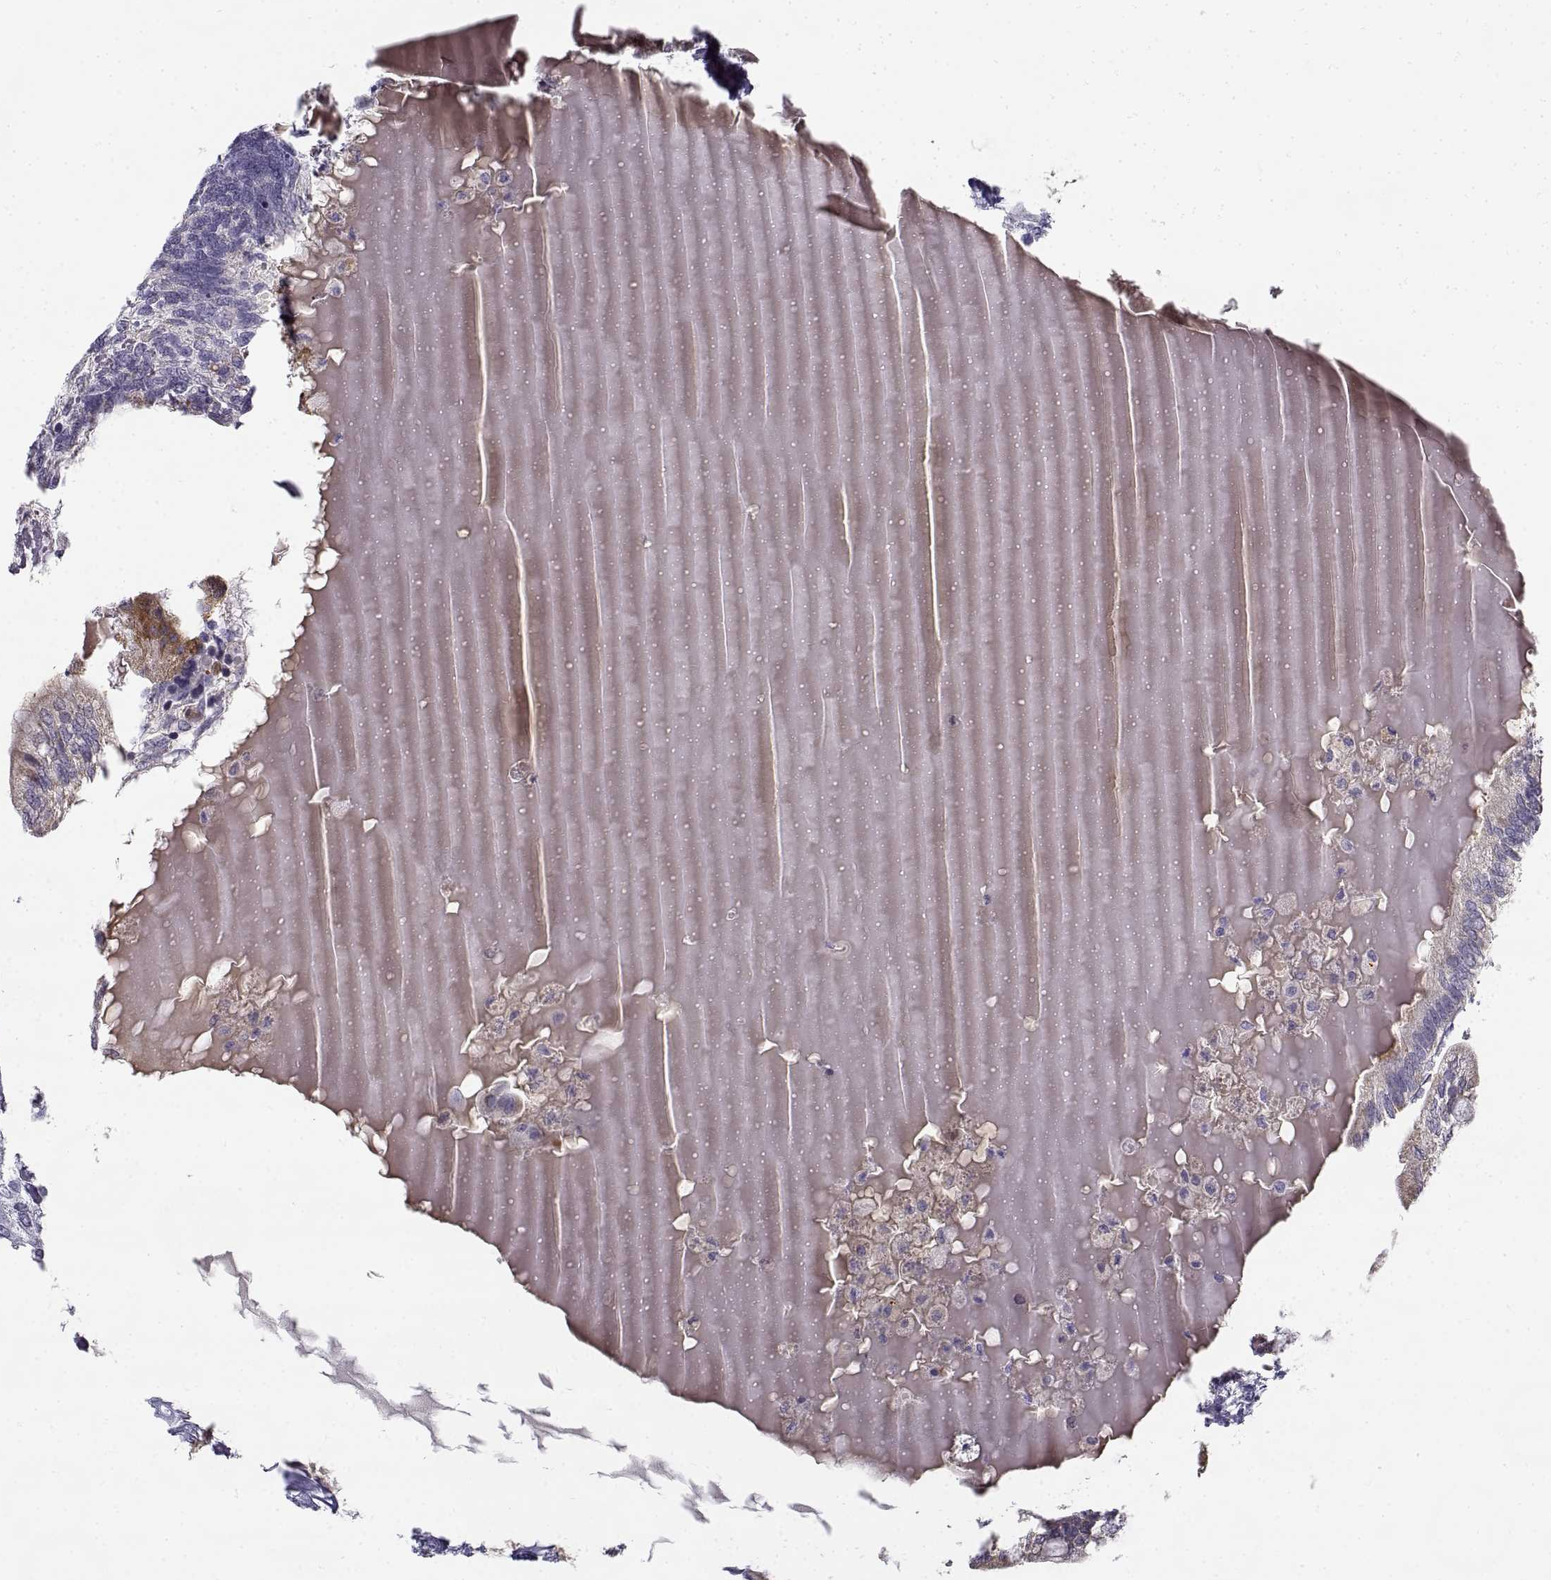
{"staining": {"intensity": "negative", "quantity": "none", "location": "none"}, "tissue": "testis cancer", "cell_type": "Tumor cells", "image_type": "cancer", "snomed": [{"axis": "morphology", "description": "Seminoma, NOS"}, {"axis": "morphology", "description": "Carcinoma, Embryonal, NOS"}, {"axis": "topography", "description": "Testis"}], "caption": "Immunohistochemistry micrograph of neoplastic tissue: testis cancer stained with DAB (3,3'-diaminobenzidine) reveals no significant protein positivity in tumor cells.", "gene": "CREB3L3", "patient": {"sex": "male", "age": 41}}